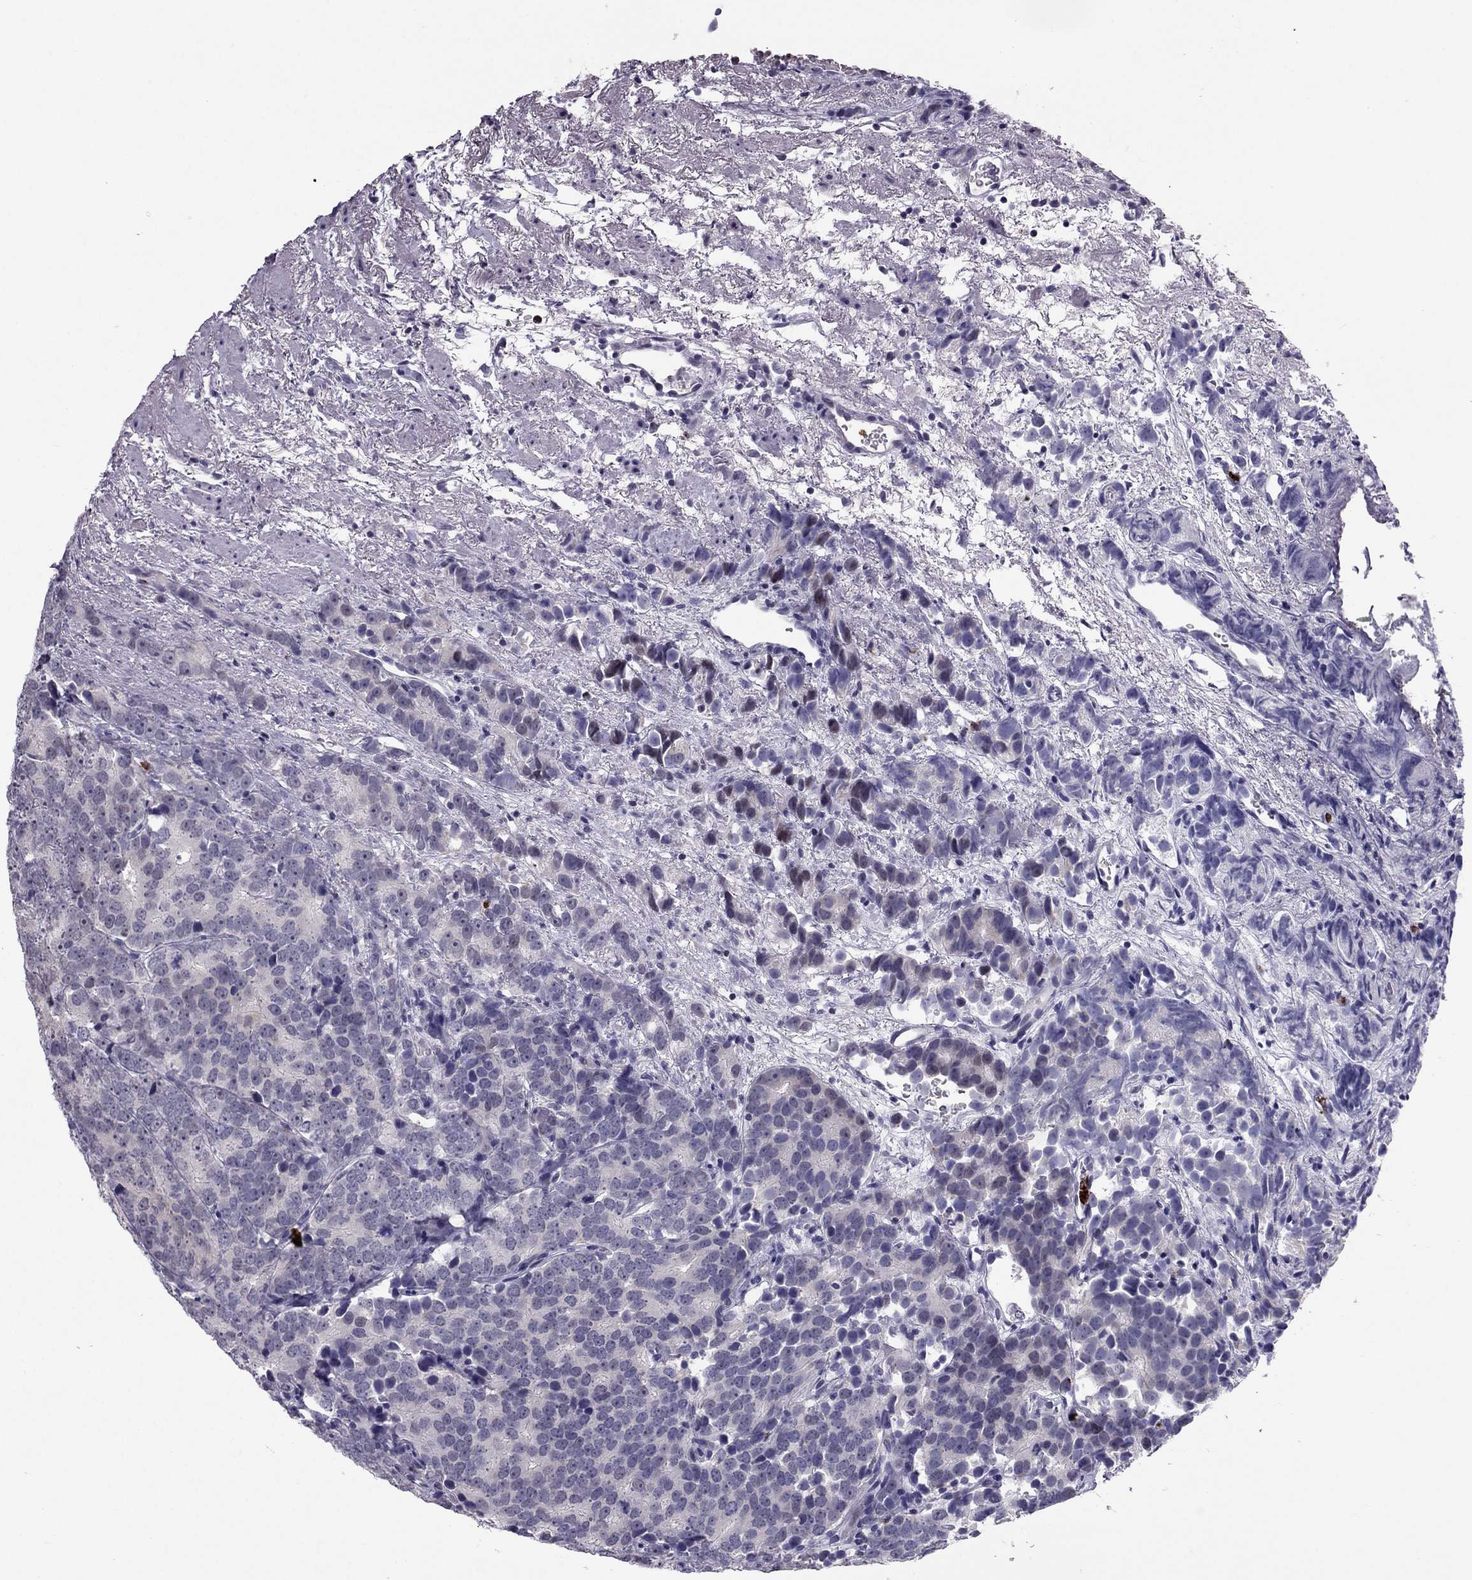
{"staining": {"intensity": "negative", "quantity": "none", "location": "none"}, "tissue": "prostate cancer", "cell_type": "Tumor cells", "image_type": "cancer", "snomed": [{"axis": "morphology", "description": "Adenocarcinoma, High grade"}, {"axis": "topography", "description": "Prostate"}], "caption": "Micrograph shows no significant protein expression in tumor cells of prostate cancer. (DAB IHC visualized using brightfield microscopy, high magnification).", "gene": "CCL27", "patient": {"sex": "male", "age": 90}}